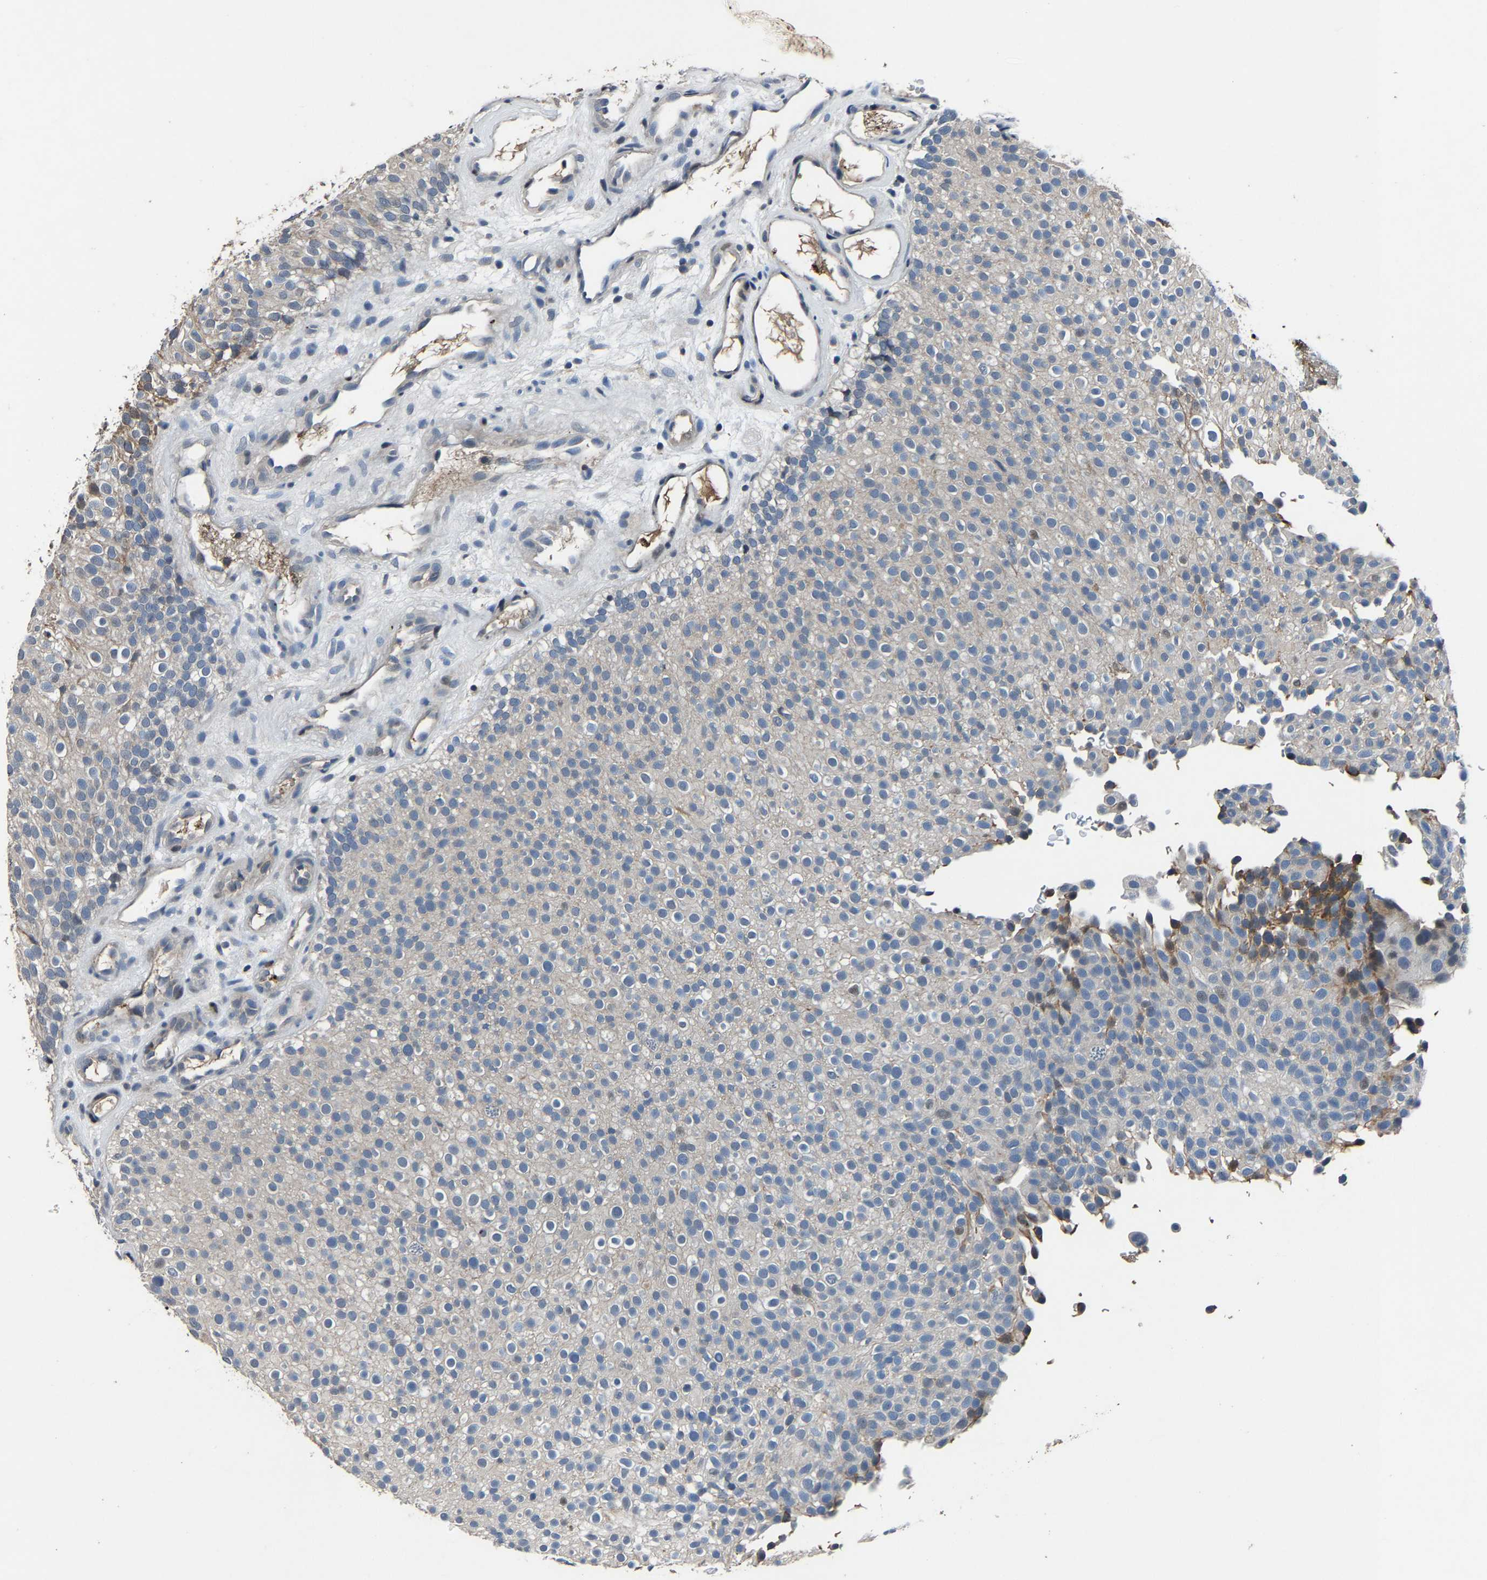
{"staining": {"intensity": "moderate", "quantity": "<25%", "location": "cytoplasmic/membranous,nuclear"}, "tissue": "urothelial cancer", "cell_type": "Tumor cells", "image_type": "cancer", "snomed": [{"axis": "morphology", "description": "Urothelial carcinoma, Low grade"}, {"axis": "topography", "description": "Urinary bladder"}], "caption": "Immunohistochemistry (IHC) micrograph of neoplastic tissue: human urothelial cancer stained using IHC reveals low levels of moderate protein expression localized specifically in the cytoplasmic/membranous and nuclear of tumor cells, appearing as a cytoplasmic/membranous and nuclear brown color.", "gene": "PCNX2", "patient": {"sex": "male", "age": 78}}